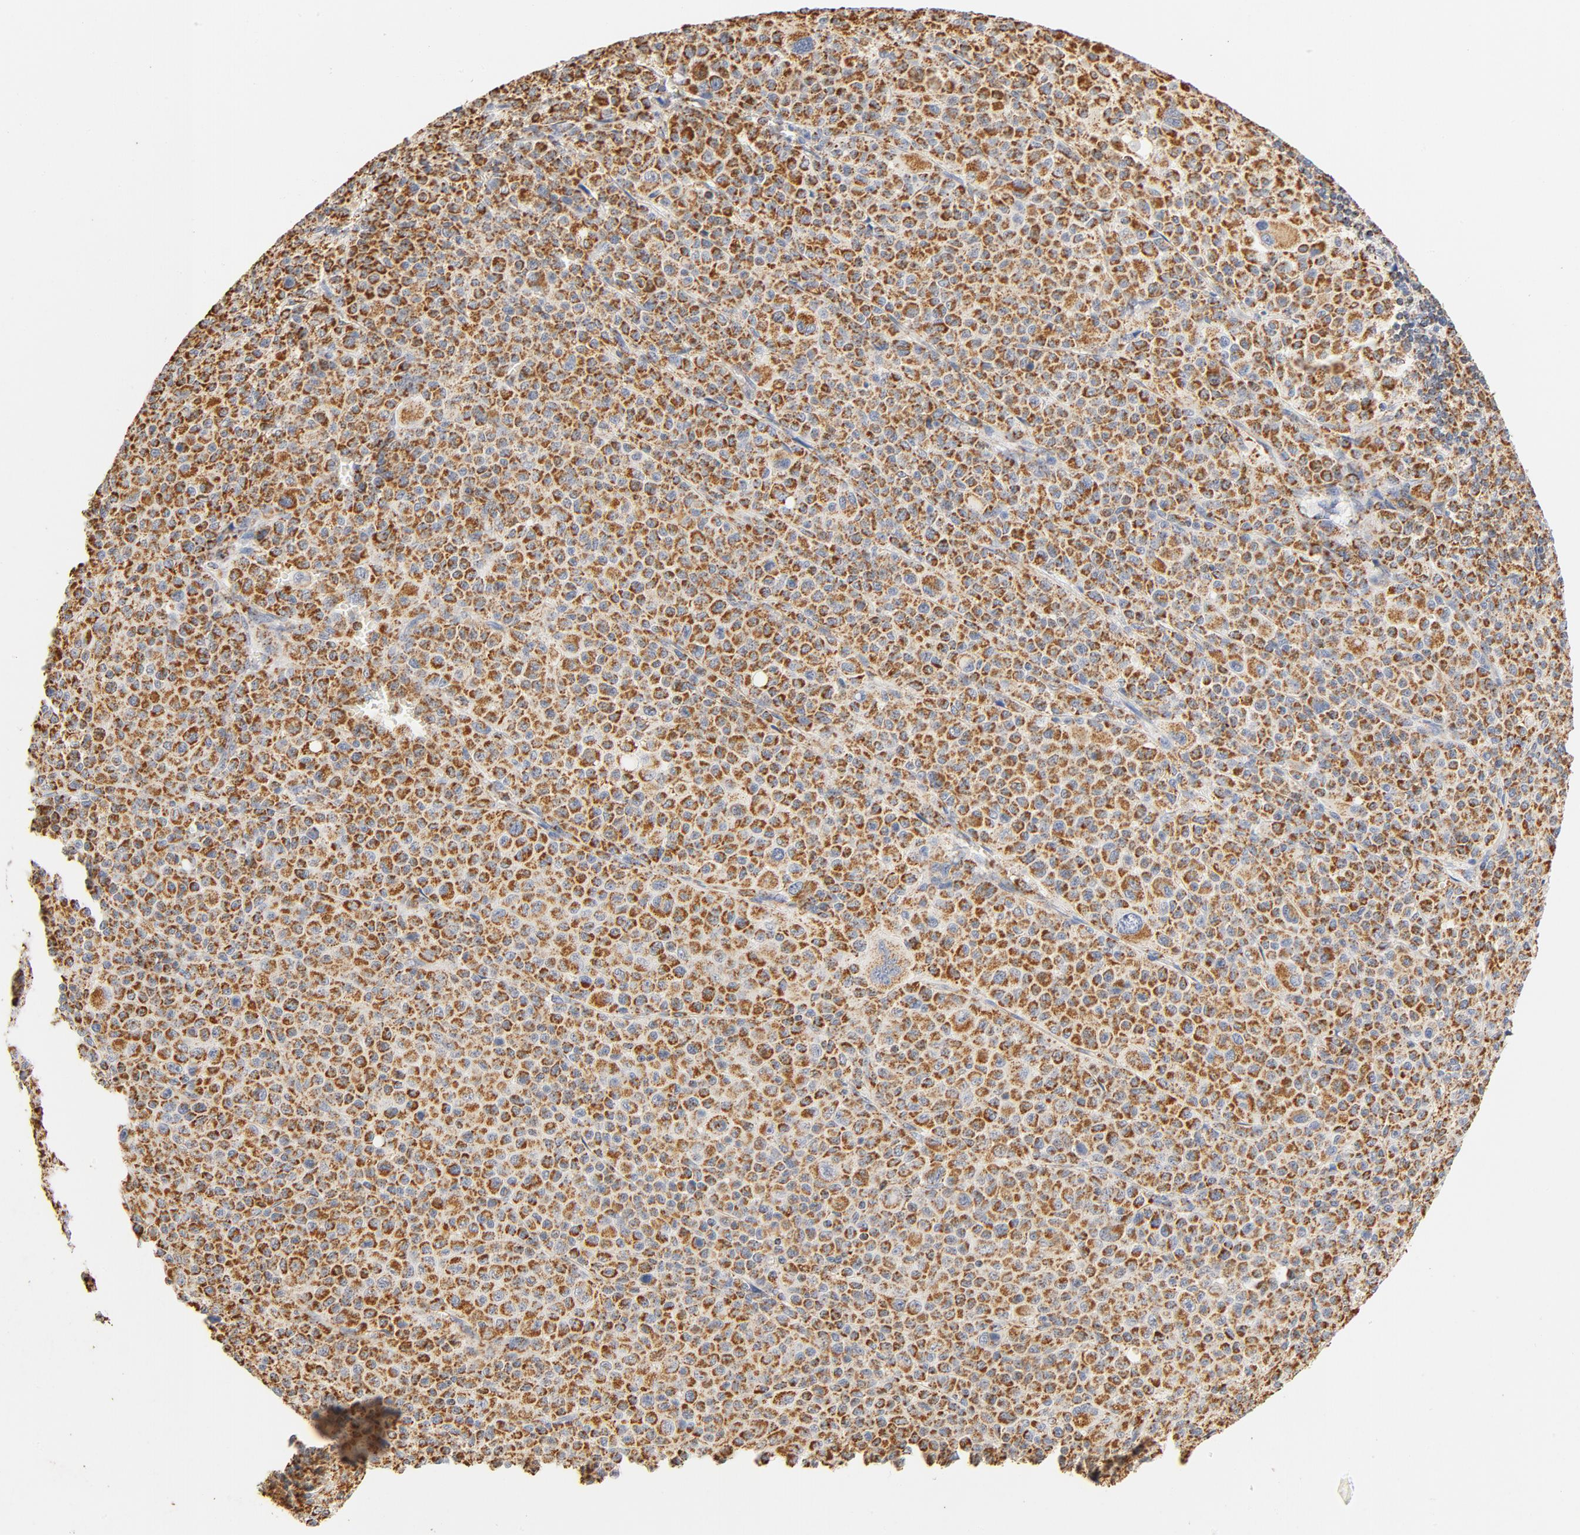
{"staining": {"intensity": "moderate", "quantity": ">75%", "location": "cytoplasmic/membranous"}, "tissue": "melanoma", "cell_type": "Tumor cells", "image_type": "cancer", "snomed": [{"axis": "morphology", "description": "Malignant melanoma, Metastatic site"}, {"axis": "topography", "description": "Skin"}], "caption": "Tumor cells exhibit medium levels of moderate cytoplasmic/membranous staining in approximately >75% of cells in malignant melanoma (metastatic site). (brown staining indicates protein expression, while blue staining denotes nuclei).", "gene": "COX4I1", "patient": {"sex": "female", "age": 74}}